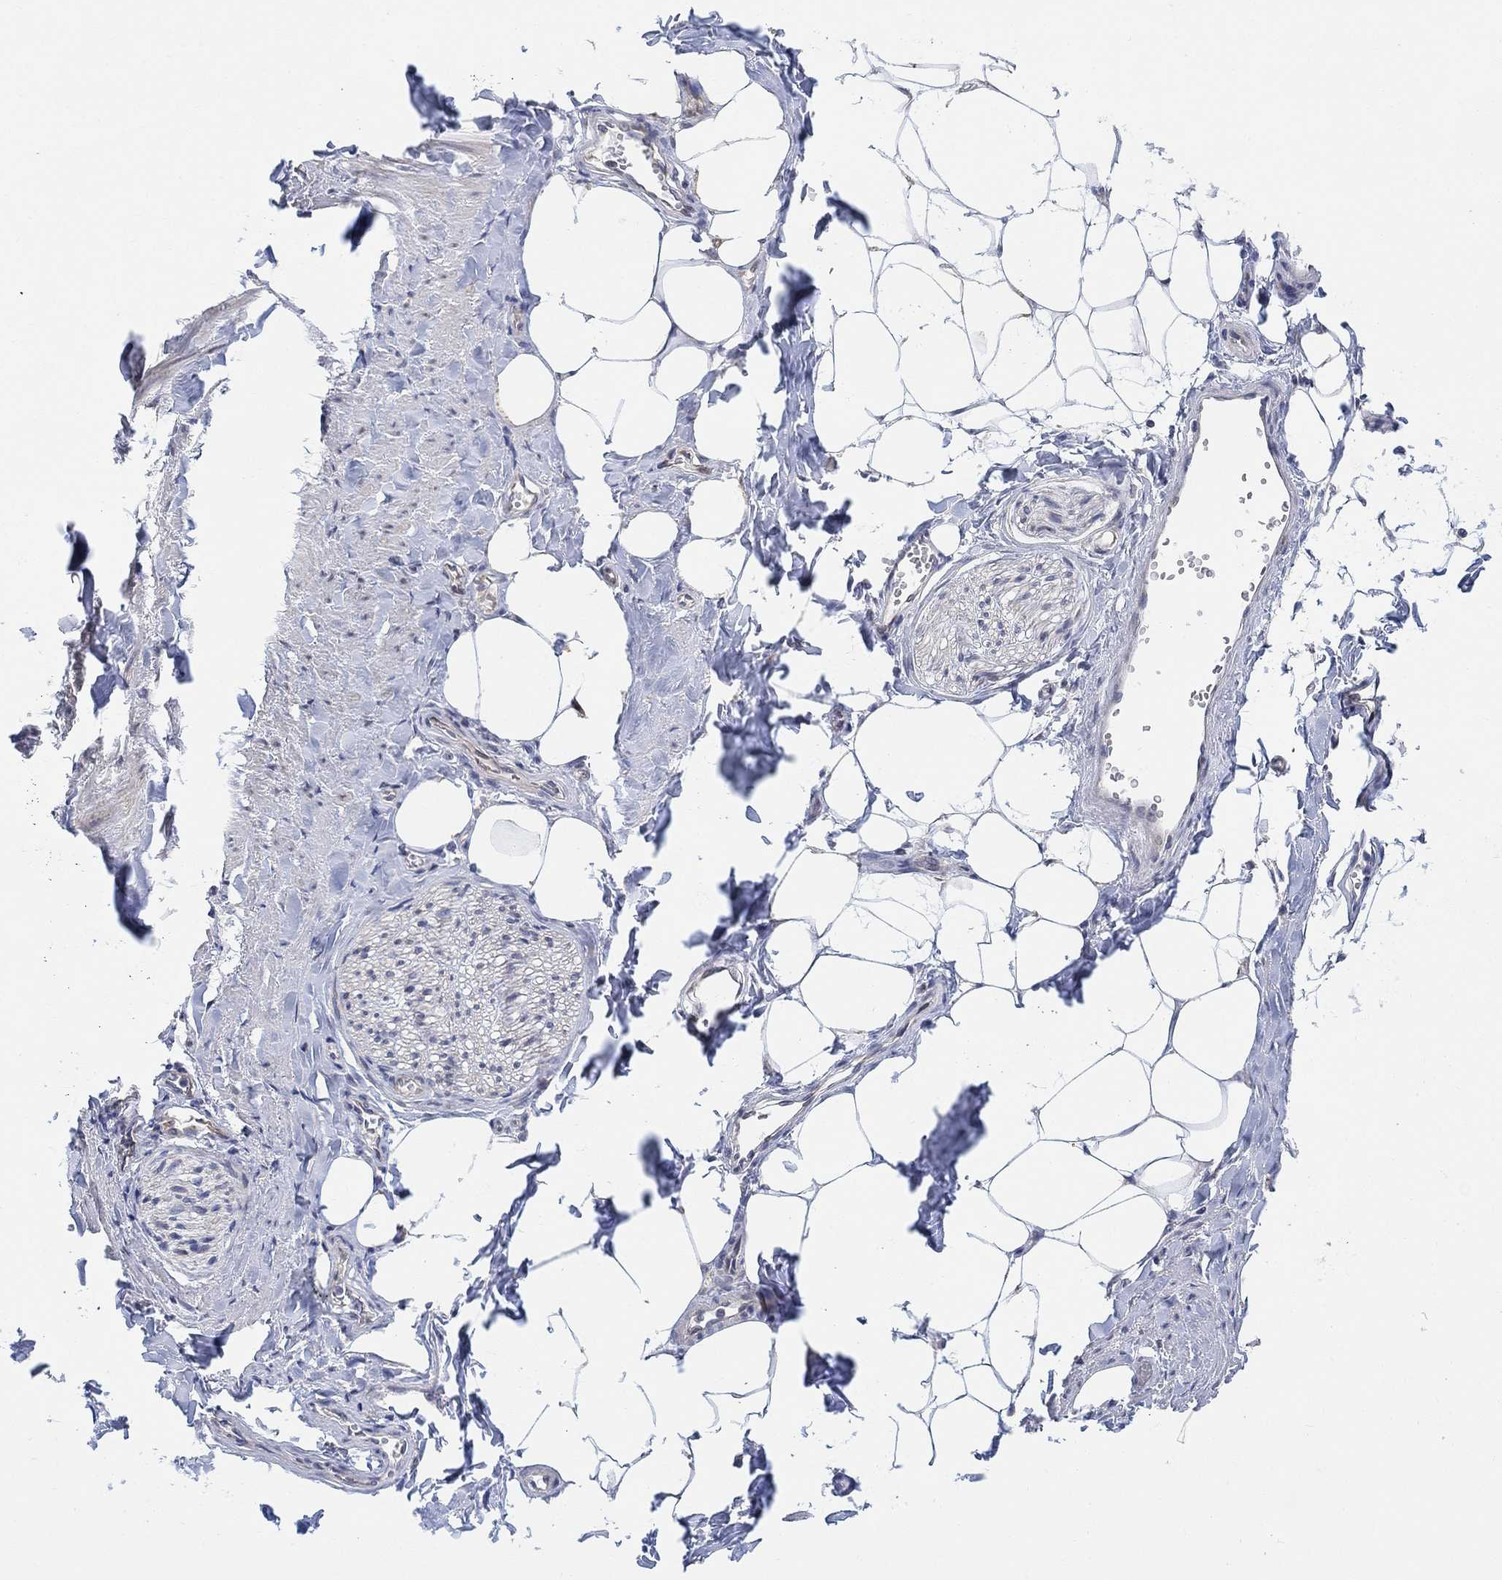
{"staining": {"intensity": "negative", "quantity": "none", "location": "none"}, "tissue": "adipose tissue", "cell_type": "Adipocytes", "image_type": "normal", "snomed": [{"axis": "morphology", "description": "Normal tissue, NOS"}, {"axis": "morphology", "description": "Carcinoid, malignant, NOS"}, {"axis": "topography", "description": "Small intestine"}, {"axis": "topography", "description": "Peripheral nerve tissue"}], "caption": "DAB immunohistochemical staining of unremarkable human adipose tissue displays no significant staining in adipocytes. (DAB IHC visualized using brightfield microscopy, high magnification).", "gene": "CNTF", "patient": {"sex": "male", "age": 52}}